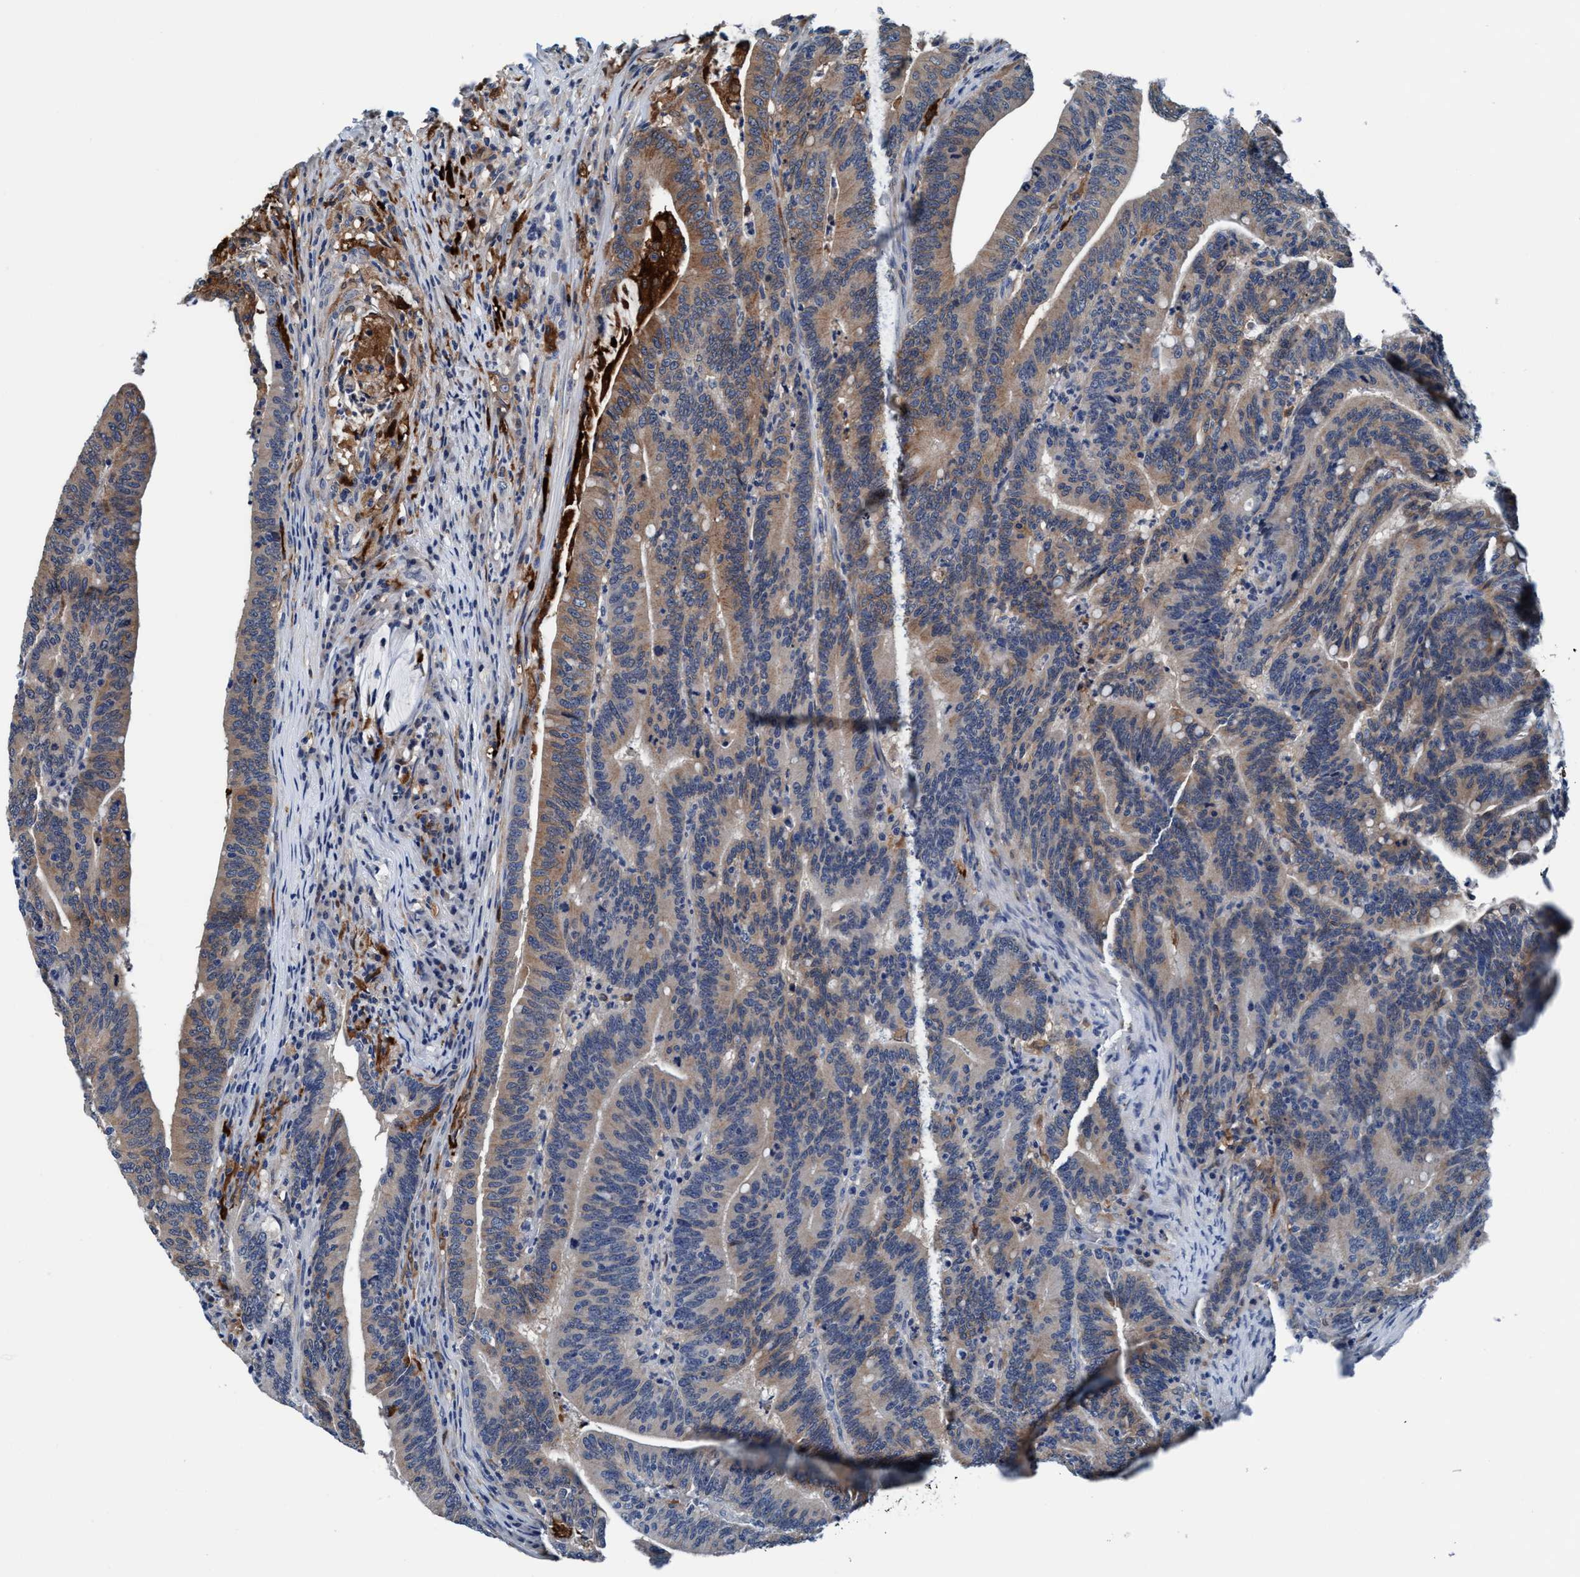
{"staining": {"intensity": "moderate", "quantity": ">75%", "location": "cytoplasmic/membranous"}, "tissue": "colorectal cancer", "cell_type": "Tumor cells", "image_type": "cancer", "snomed": [{"axis": "morphology", "description": "Adenocarcinoma, NOS"}, {"axis": "topography", "description": "Colon"}], "caption": "Human colorectal adenocarcinoma stained with a brown dye demonstrates moderate cytoplasmic/membranous positive expression in about >75% of tumor cells.", "gene": "TMEM94", "patient": {"sex": "female", "age": 66}}